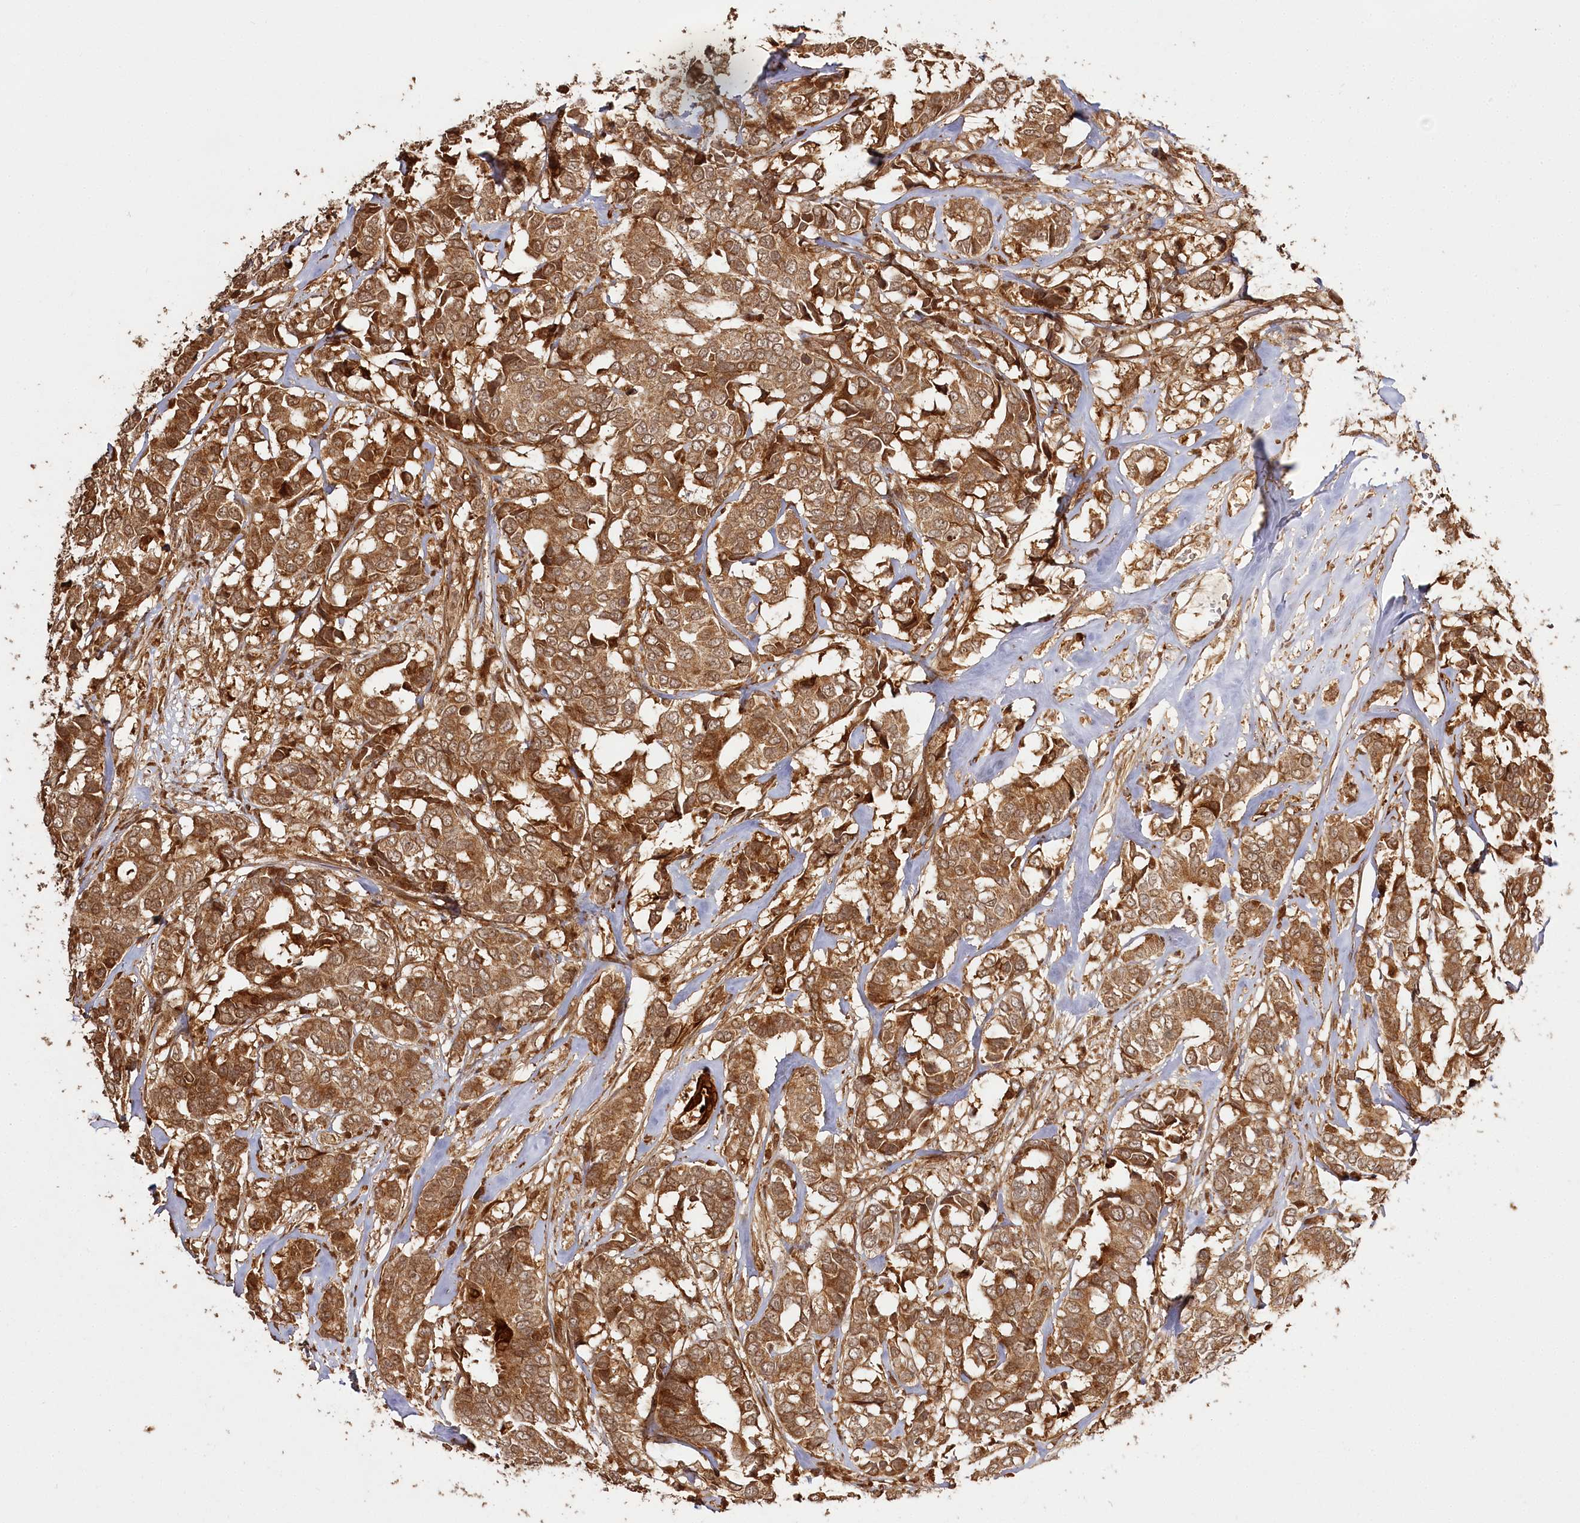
{"staining": {"intensity": "strong", "quantity": ">75%", "location": "cytoplasmic/membranous,nuclear"}, "tissue": "breast cancer", "cell_type": "Tumor cells", "image_type": "cancer", "snomed": [{"axis": "morphology", "description": "Duct carcinoma"}, {"axis": "topography", "description": "Breast"}], "caption": "Immunohistochemical staining of human breast cancer shows strong cytoplasmic/membranous and nuclear protein staining in about >75% of tumor cells.", "gene": "ULK2", "patient": {"sex": "female", "age": 87}}